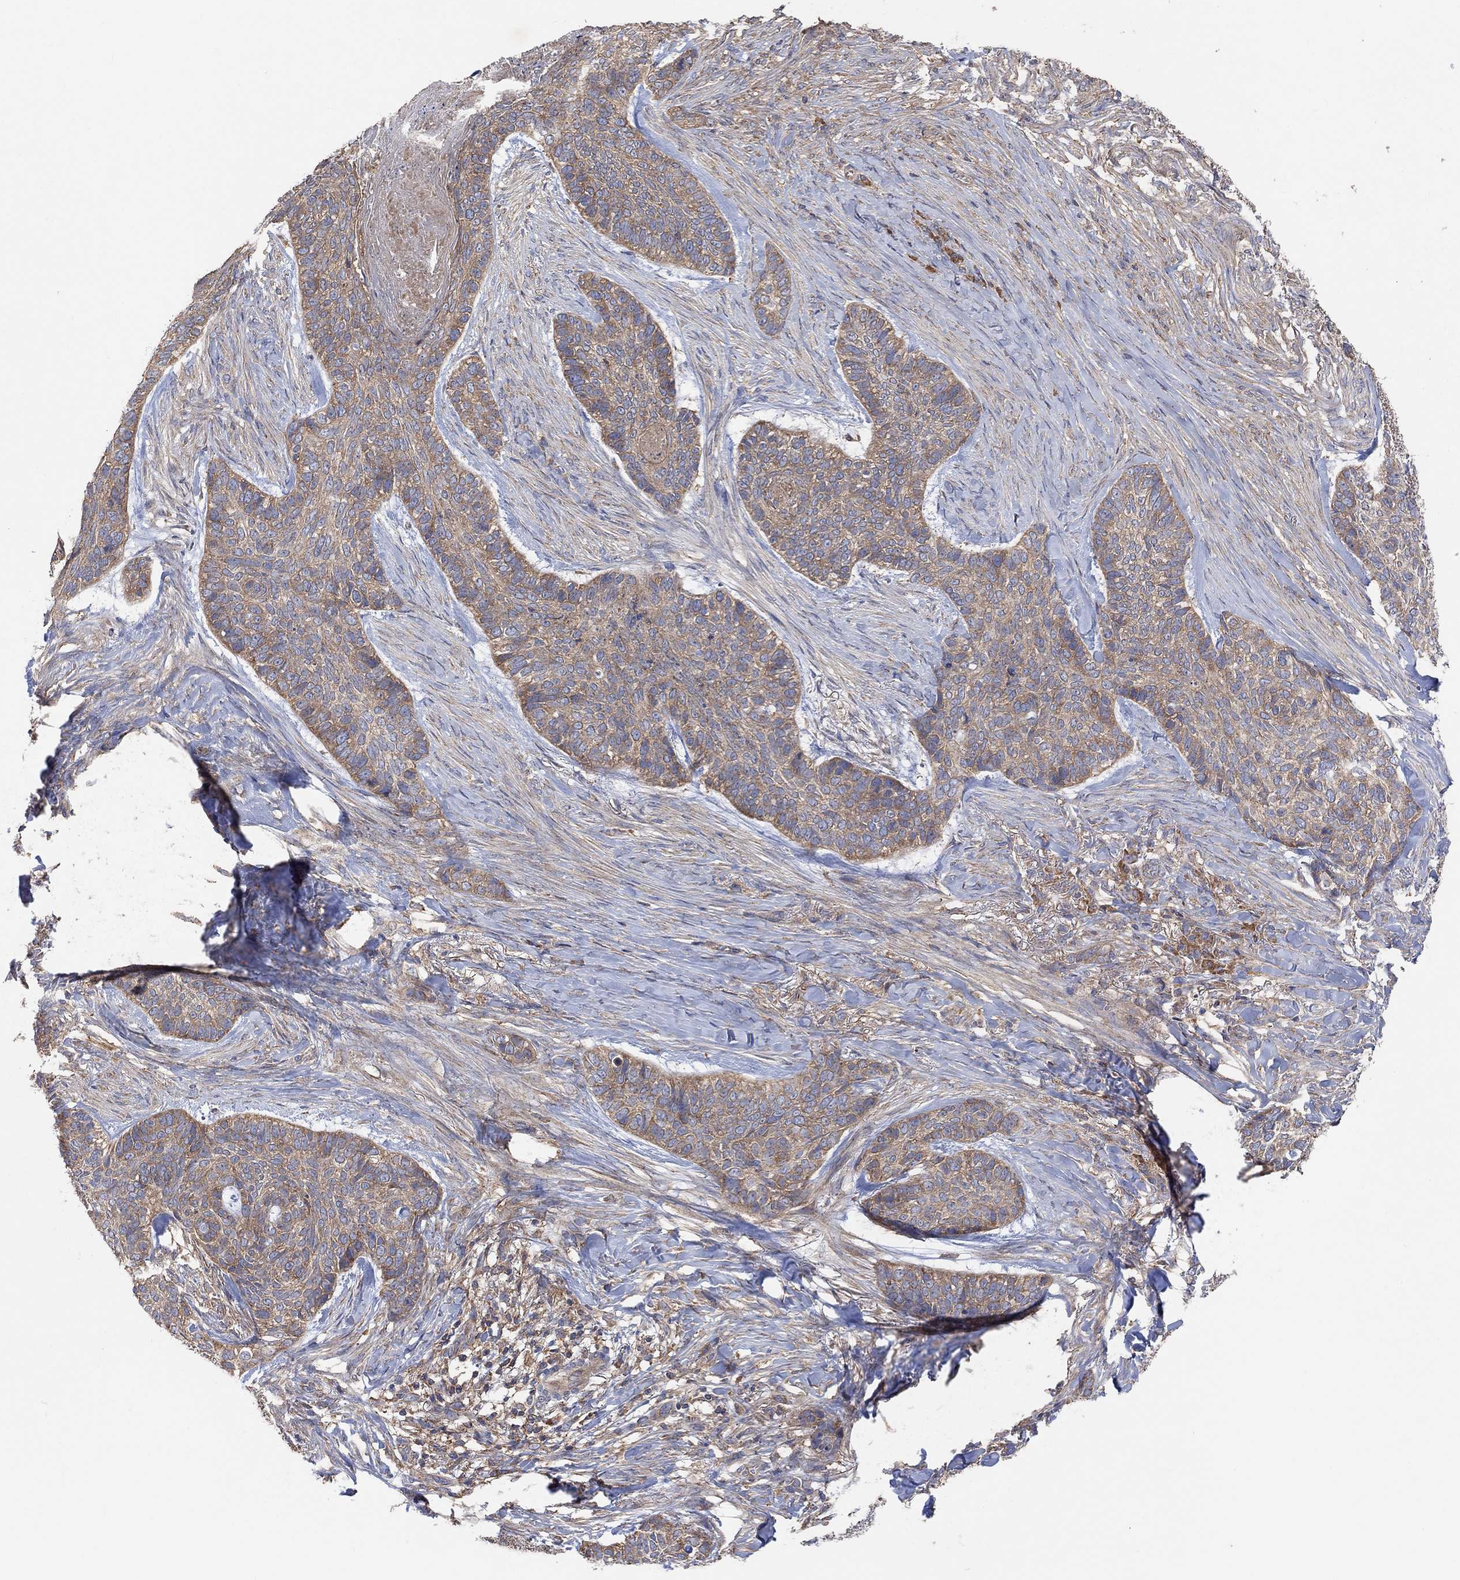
{"staining": {"intensity": "weak", "quantity": "25%-75%", "location": "cytoplasmic/membranous"}, "tissue": "skin cancer", "cell_type": "Tumor cells", "image_type": "cancer", "snomed": [{"axis": "morphology", "description": "Basal cell carcinoma"}, {"axis": "topography", "description": "Skin"}], "caption": "DAB immunohistochemical staining of human basal cell carcinoma (skin) shows weak cytoplasmic/membranous protein expression in about 25%-75% of tumor cells.", "gene": "BLOC1S3", "patient": {"sex": "female", "age": 69}}